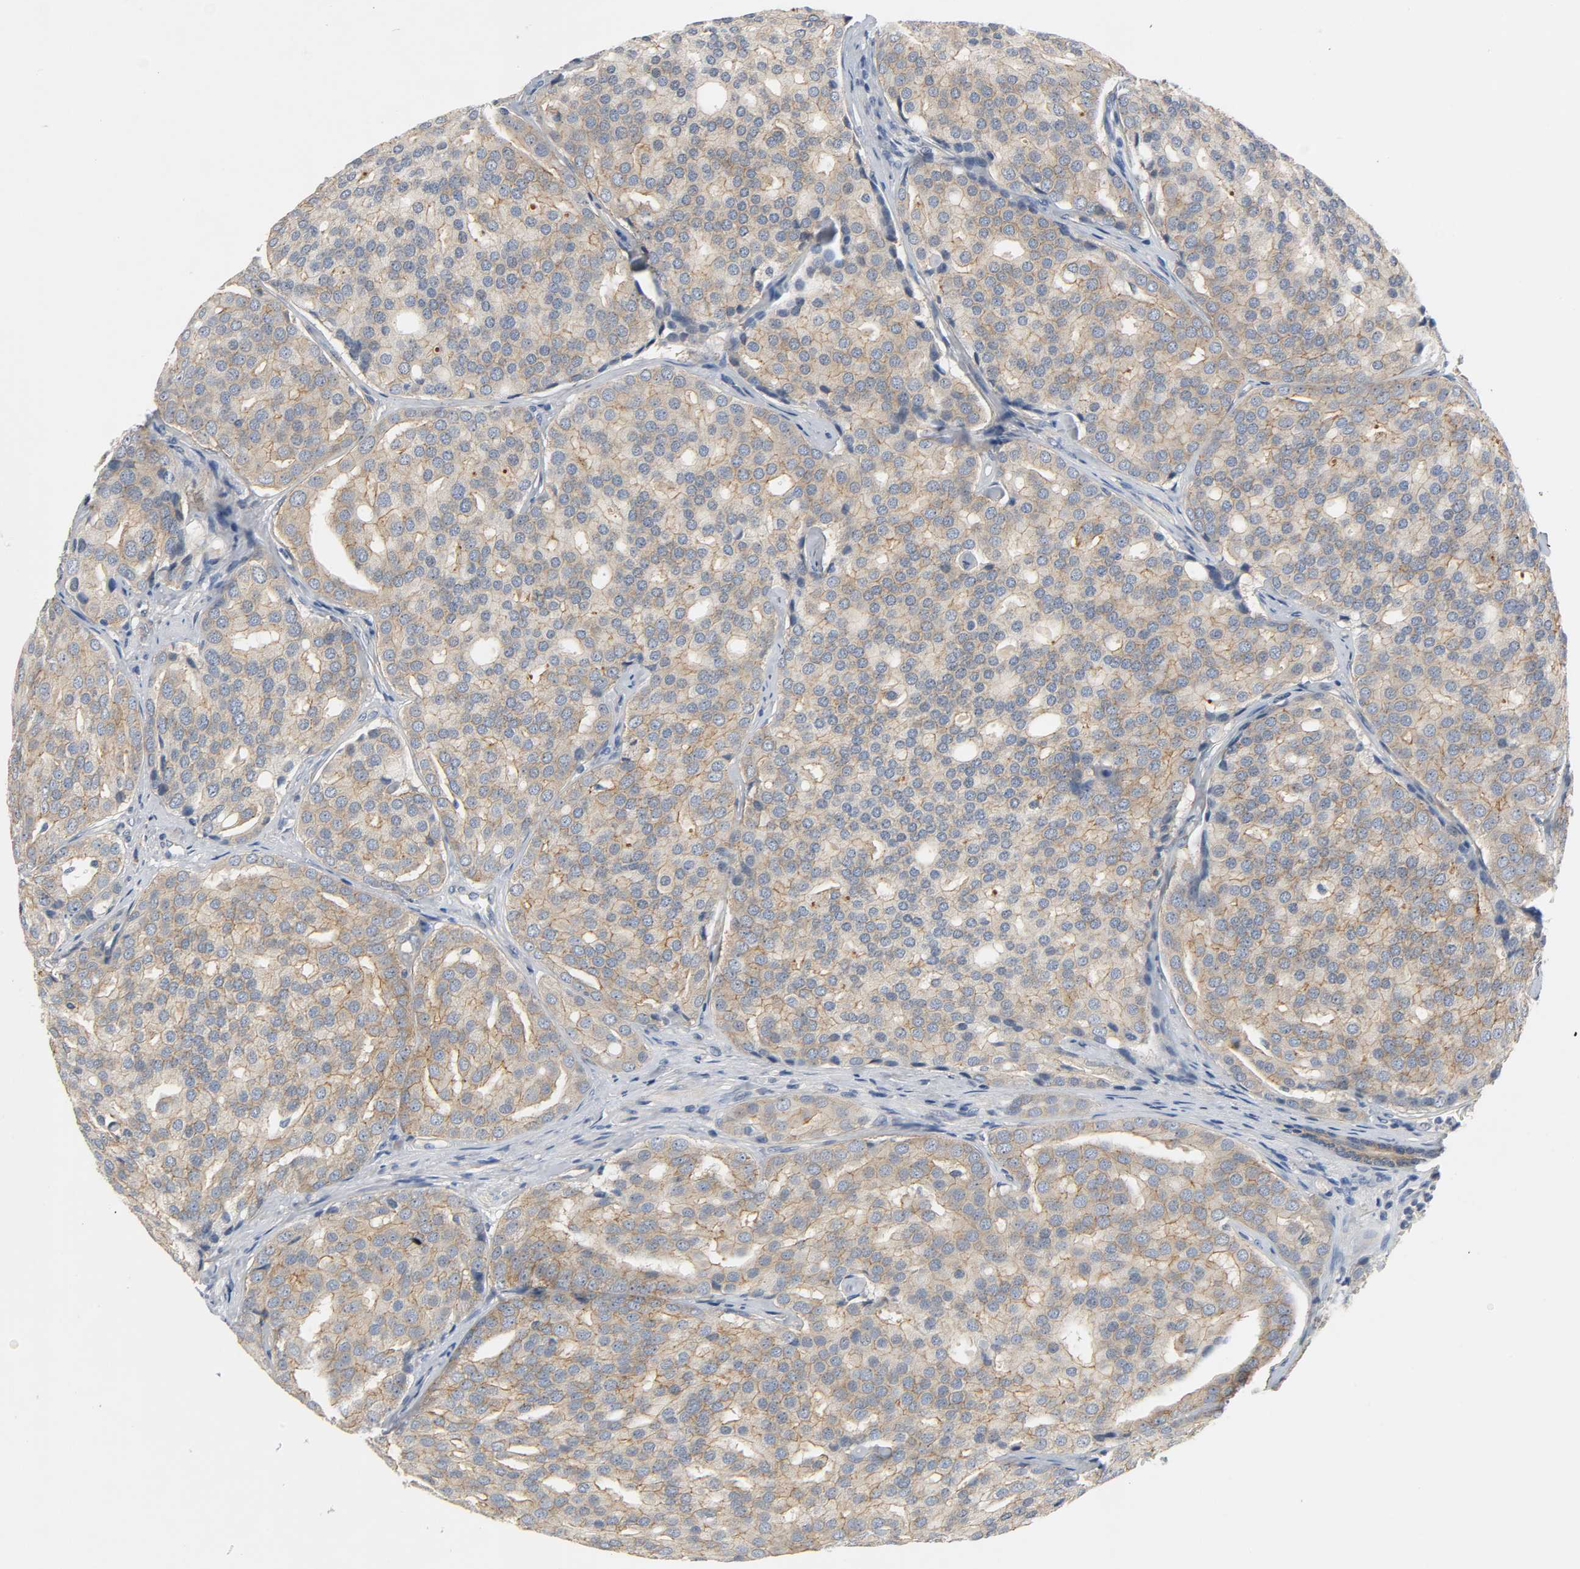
{"staining": {"intensity": "moderate", "quantity": ">75%", "location": "cytoplasmic/membranous"}, "tissue": "prostate cancer", "cell_type": "Tumor cells", "image_type": "cancer", "snomed": [{"axis": "morphology", "description": "Adenocarcinoma, High grade"}, {"axis": "topography", "description": "Prostate"}], "caption": "Immunohistochemical staining of human prostate high-grade adenocarcinoma displays moderate cytoplasmic/membranous protein positivity in approximately >75% of tumor cells.", "gene": "ARPC1A", "patient": {"sex": "male", "age": 64}}